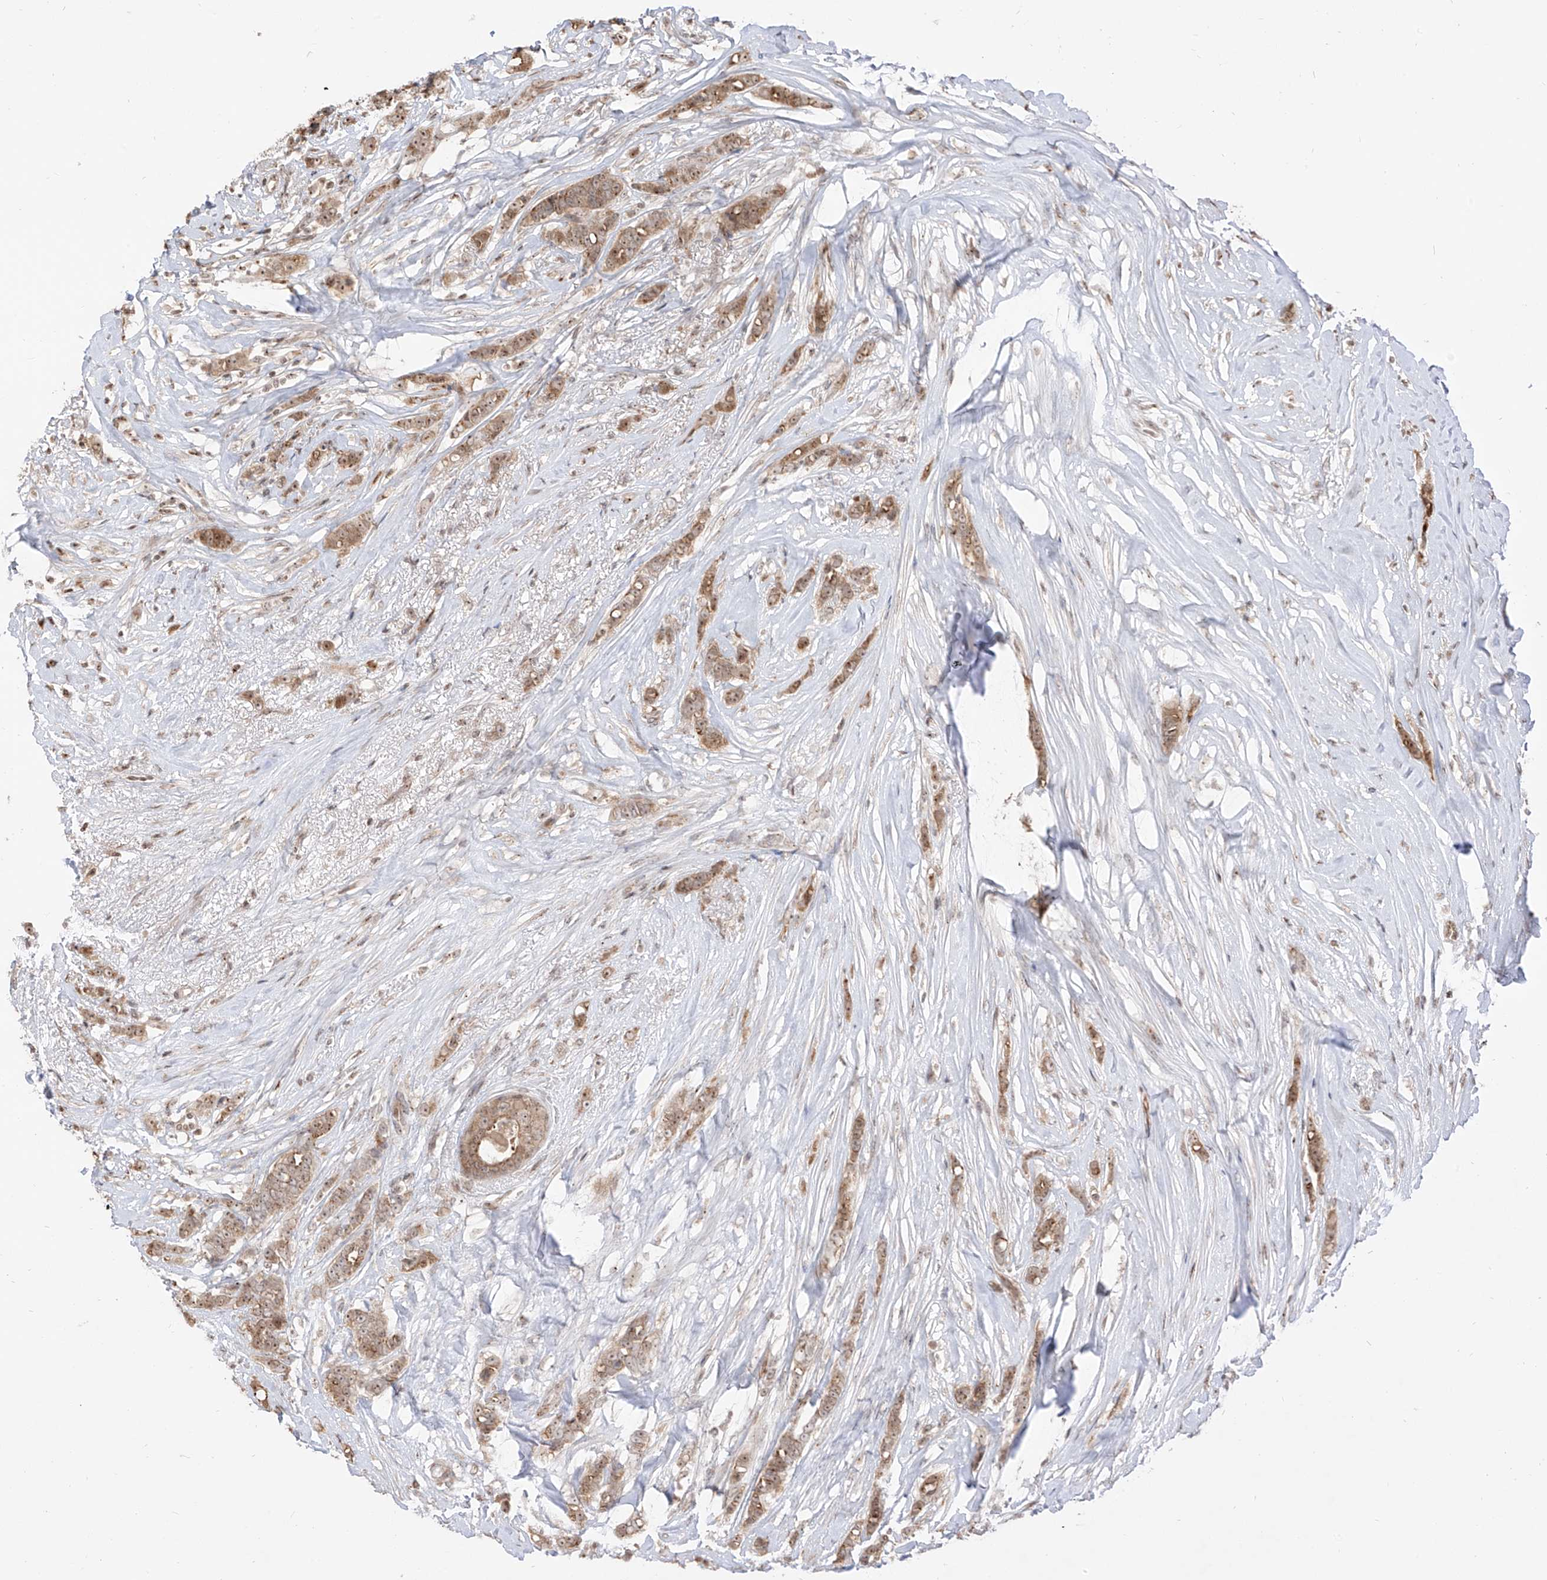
{"staining": {"intensity": "moderate", "quantity": "25%-75%", "location": "cytoplasmic/membranous,nuclear"}, "tissue": "breast cancer", "cell_type": "Tumor cells", "image_type": "cancer", "snomed": [{"axis": "morphology", "description": "Lobular carcinoma"}, {"axis": "topography", "description": "Breast"}], "caption": "Immunohistochemistry (IHC) staining of breast lobular carcinoma, which shows medium levels of moderate cytoplasmic/membranous and nuclear positivity in about 25%-75% of tumor cells indicating moderate cytoplasmic/membranous and nuclear protein staining. The staining was performed using DAB (3,3'-diaminobenzidine) (brown) for protein detection and nuclei were counterstained in hematoxylin (blue).", "gene": "VMP1", "patient": {"sex": "female", "age": 51}}